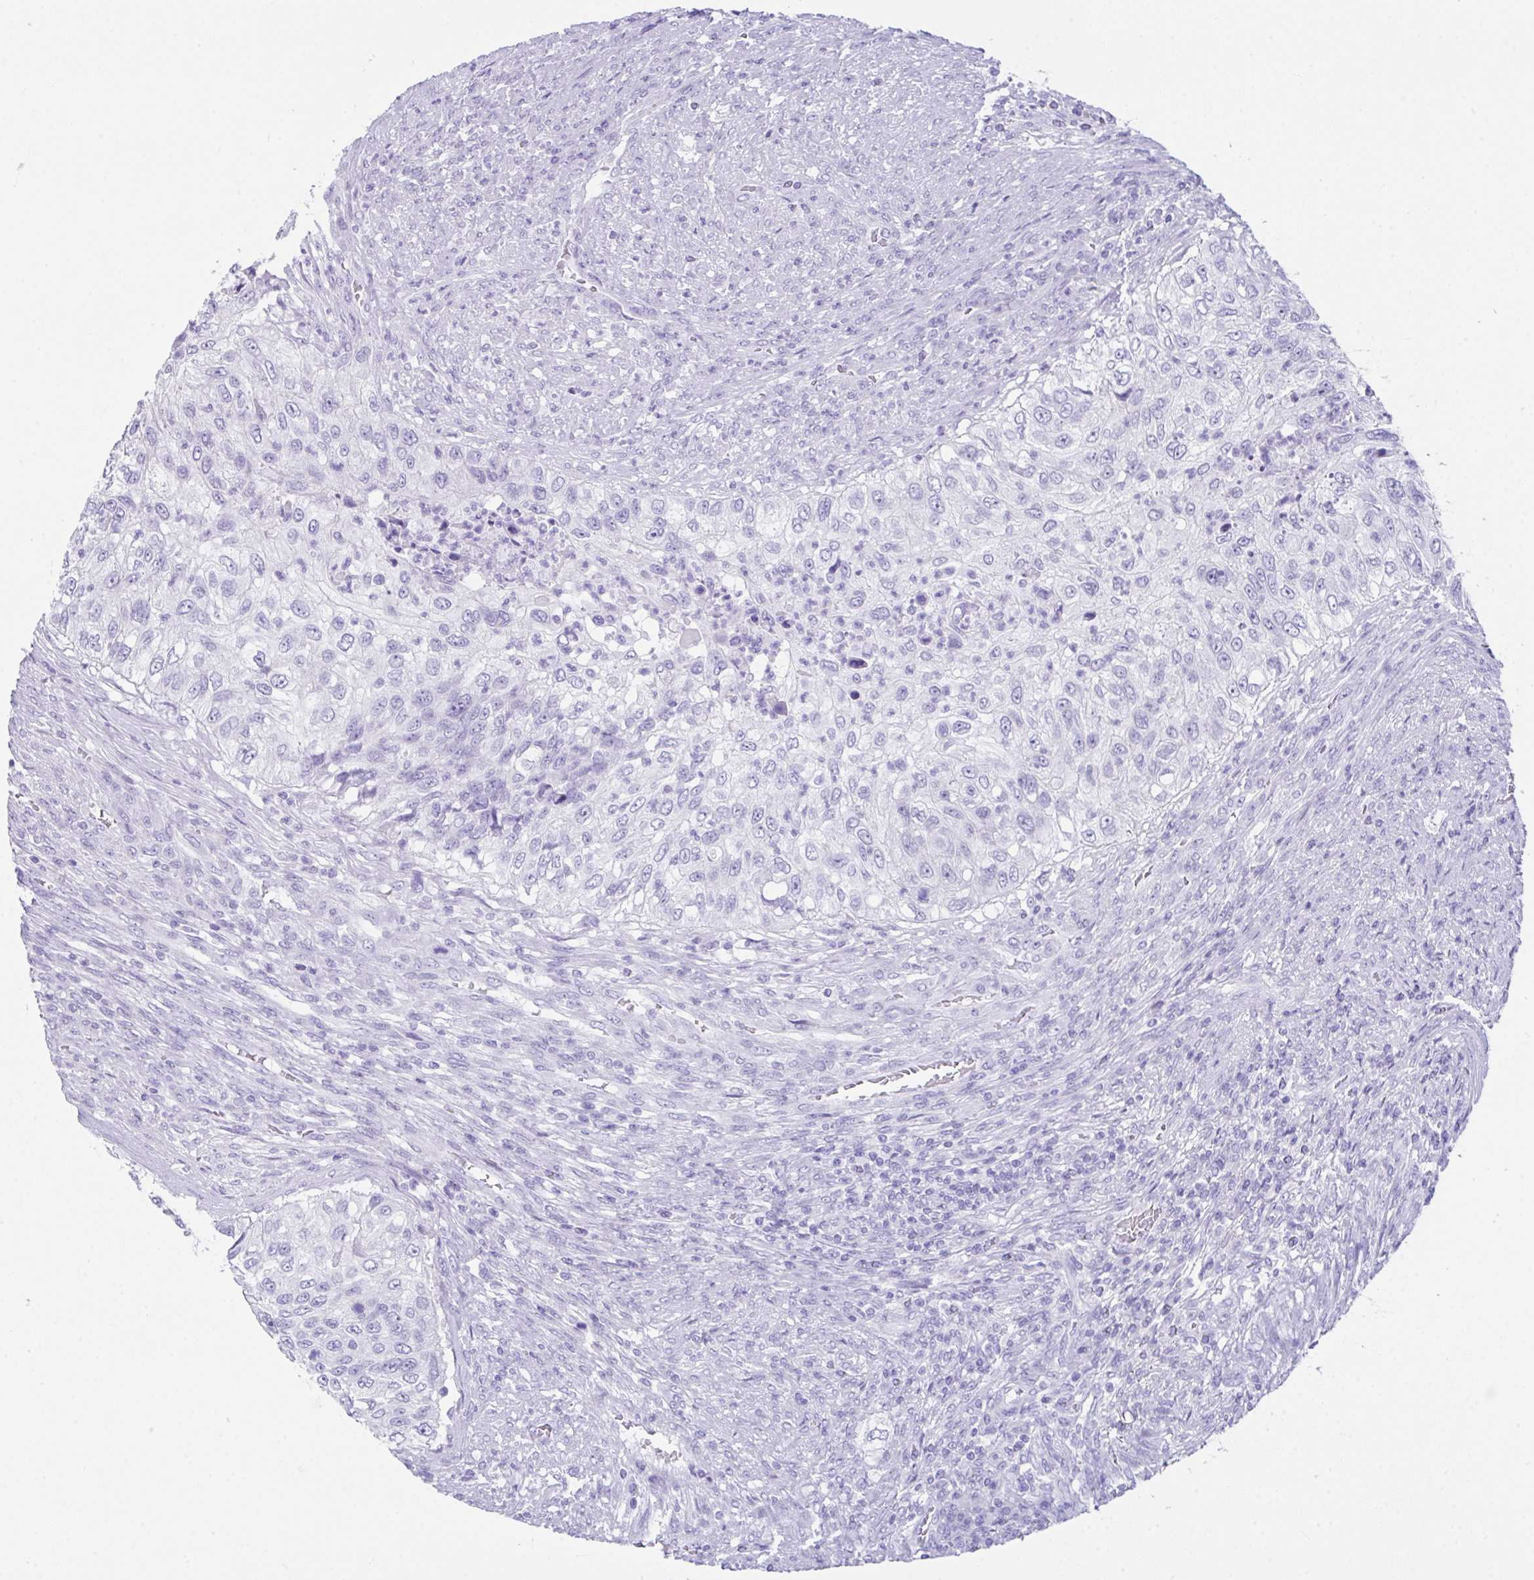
{"staining": {"intensity": "negative", "quantity": "none", "location": "none"}, "tissue": "urothelial cancer", "cell_type": "Tumor cells", "image_type": "cancer", "snomed": [{"axis": "morphology", "description": "Urothelial carcinoma, High grade"}, {"axis": "topography", "description": "Urinary bladder"}], "caption": "Image shows no protein expression in tumor cells of urothelial cancer tissue. (Stains: DAB (3,3'-diaminobenzidine) immunohistochemistry with hematoxylin counter stain, Microscopy: brightfield microscopy at high magnification).", "gene": "LGALS4", "patient": {"sex": "female", "age": 60}}